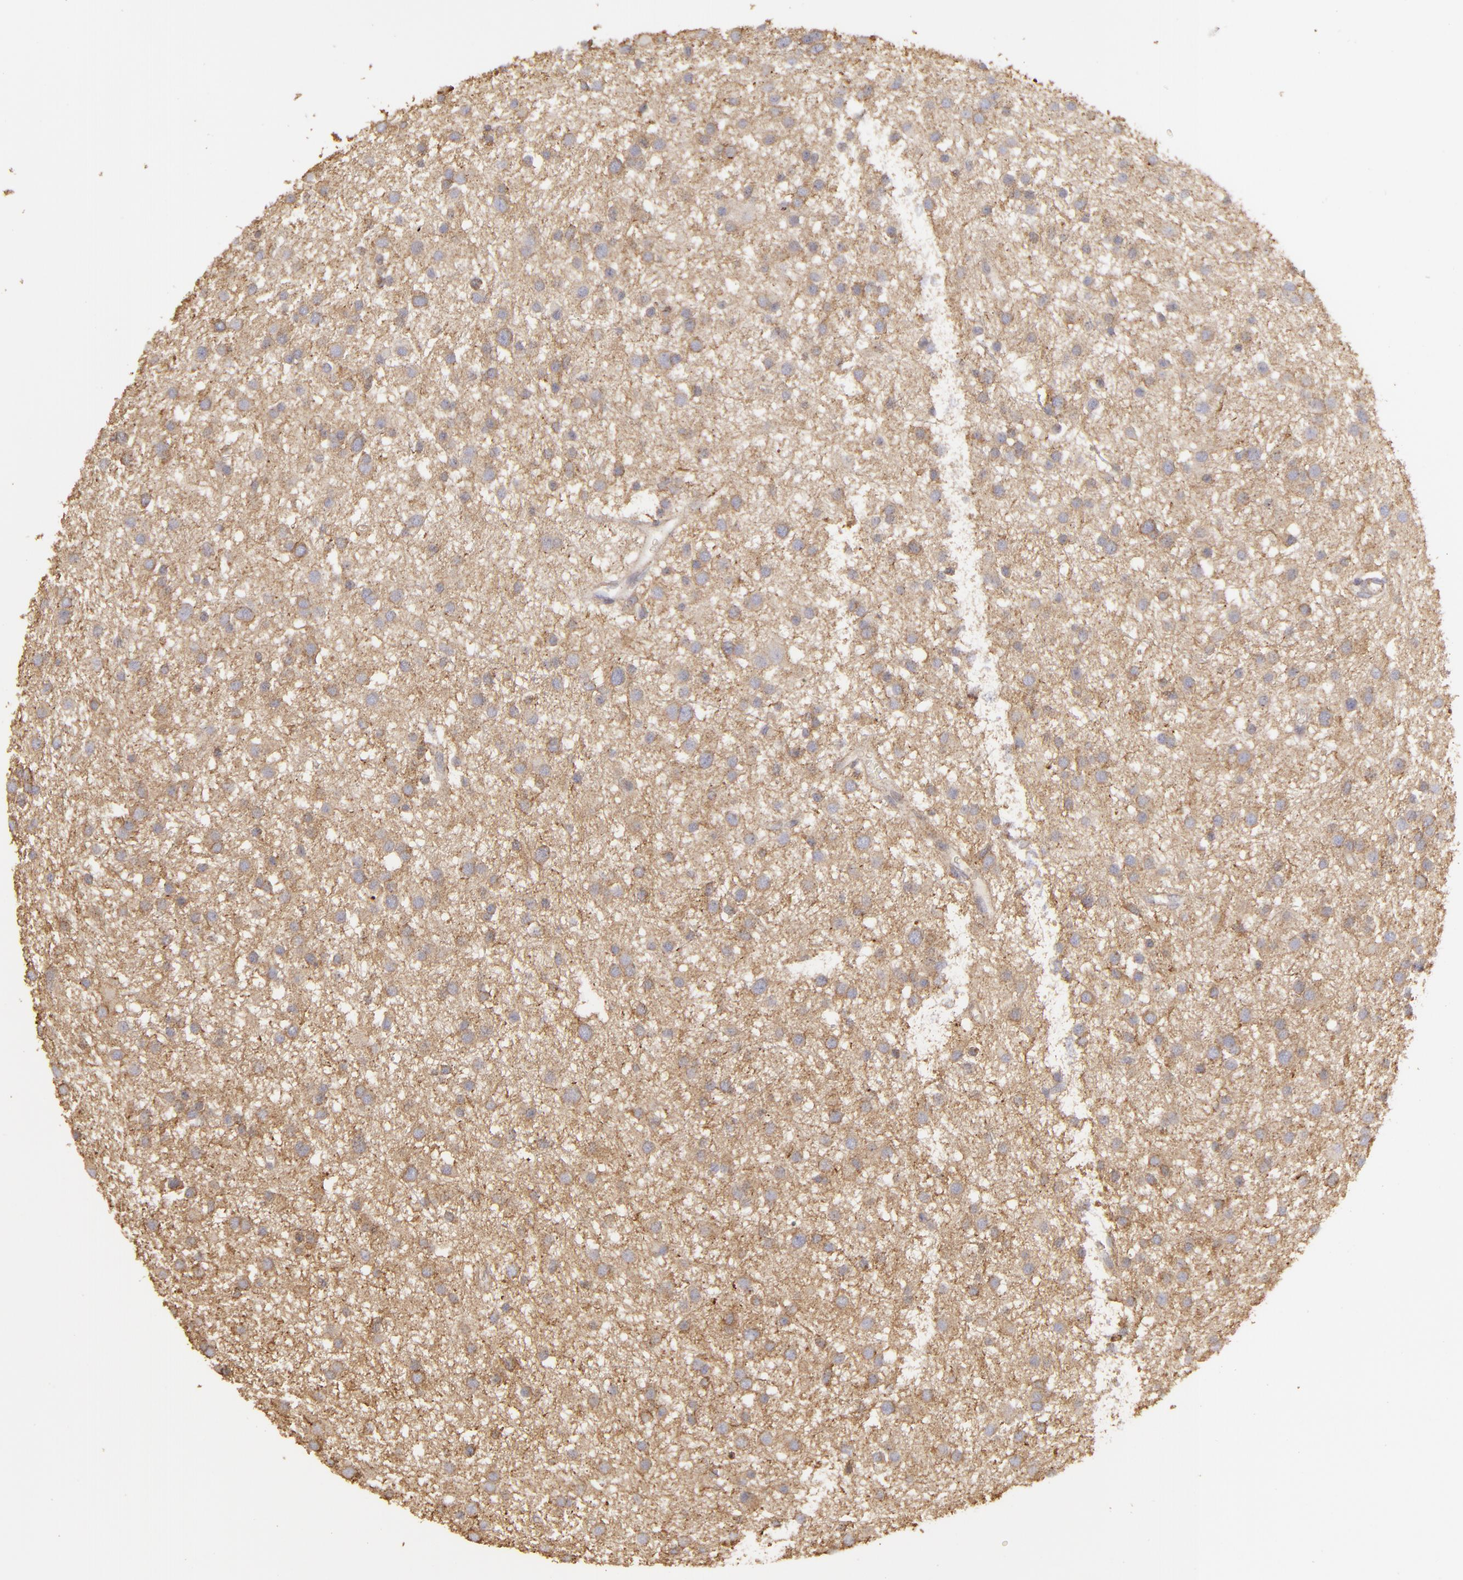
{"staining": {"intensity": "moderate", "quantity": ">75%", "location": "cytoplasmic/membranous"}, "tissue": "glioma", "cell_type": "Tumor cells", "image_type": "cancer", "snomed": [{"axis": "morphology", "description": "Glioma, malignant, Low grade"}, {"axis": "topography", "description": "Brain"}], "caption": "A medium amount of moderate cytoplasmic/membranous staining is identified in approximately >75% of tumor cells in glioma tissue. The staining is performed using DAB brown chromogen to label protein expression. The nuclei are counter-stained blue using hematoxylin.", "gene": "ACTB", "patient": {"sex": "female", "age": 36}}